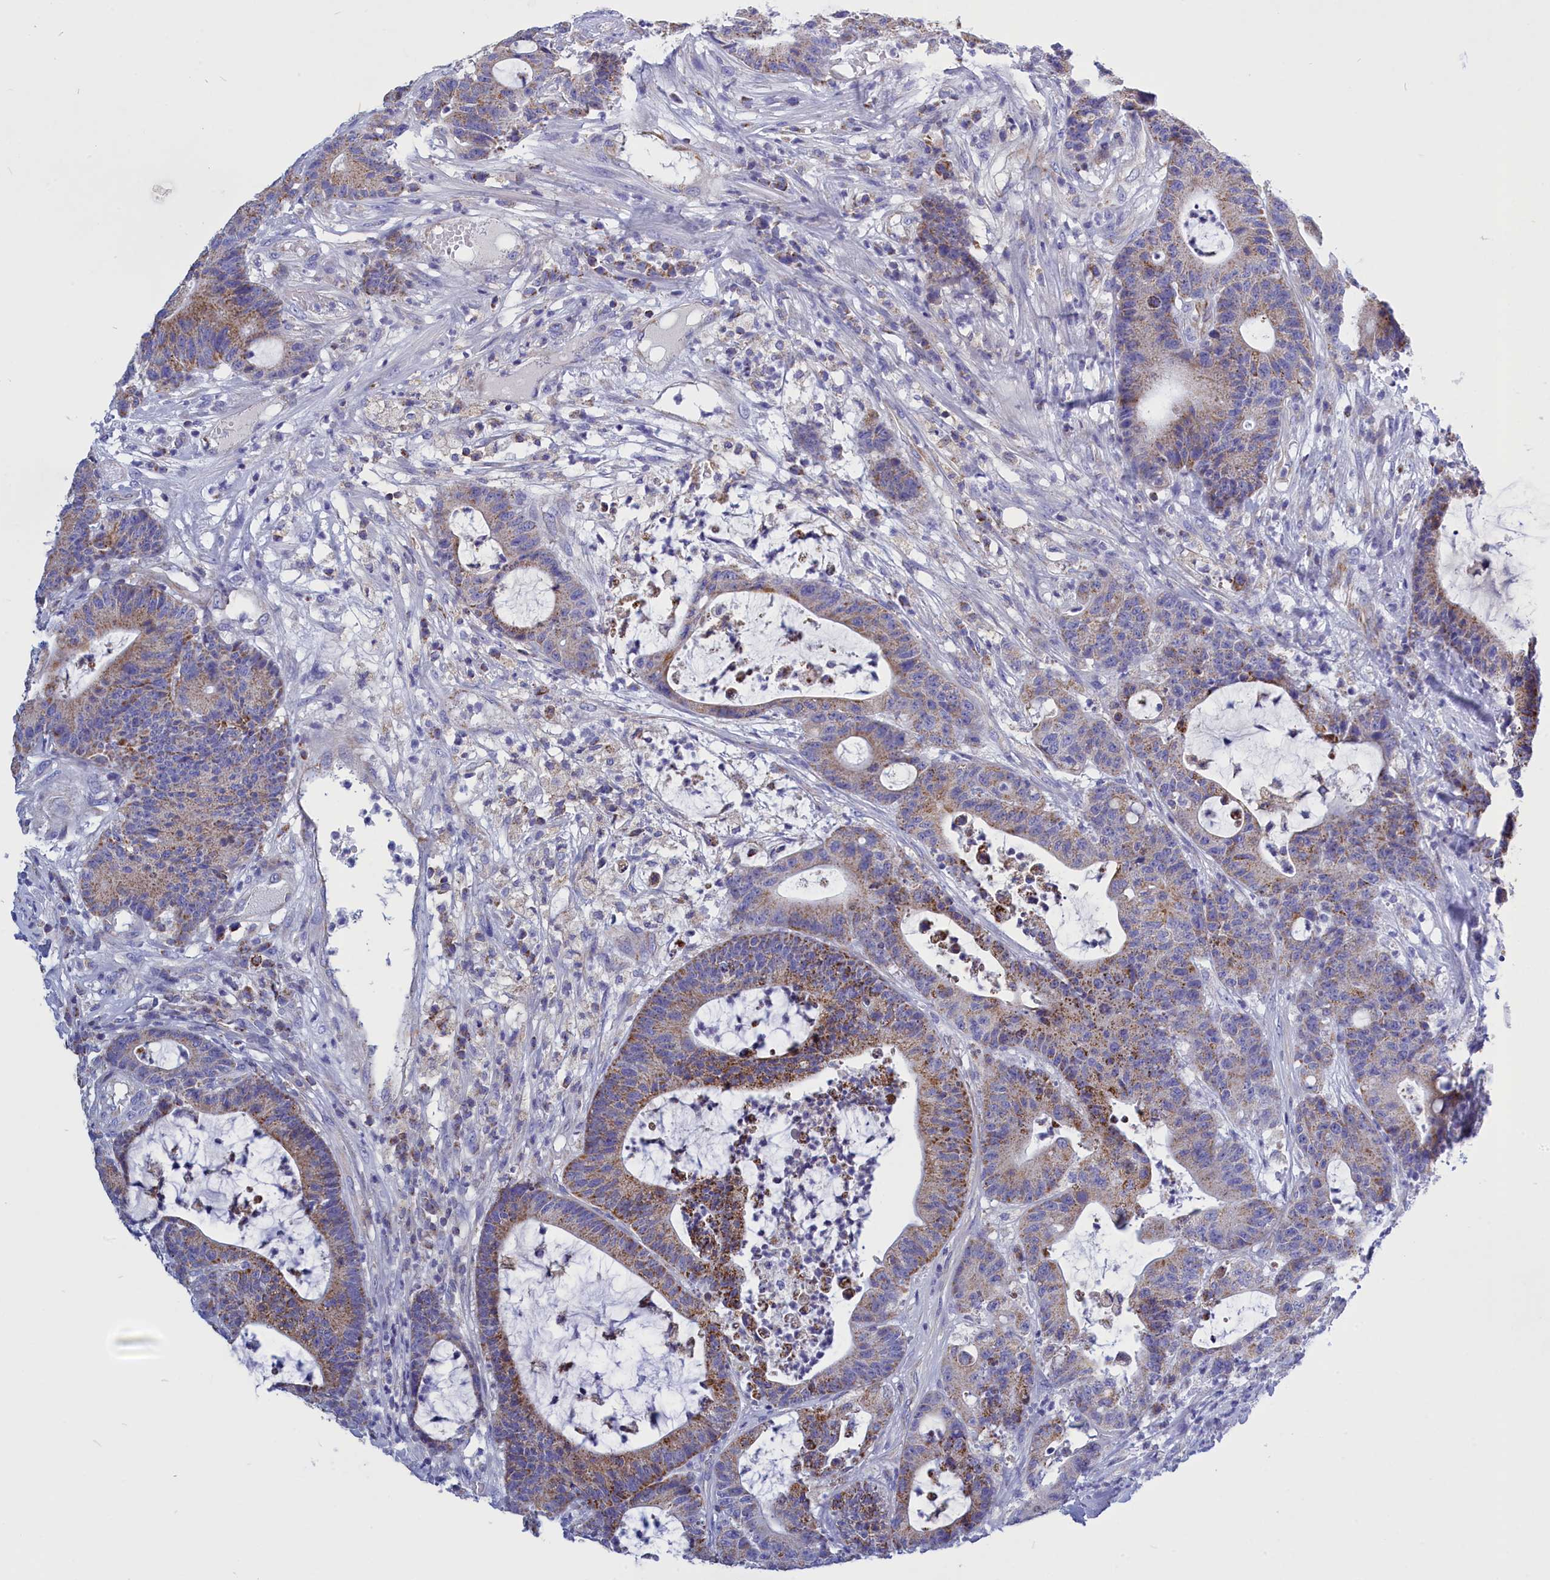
{"staining": {"intensity": "moderate", "quantity": ">75%", "location": "cytoplasmic/membranous"}, "tissue": "colorectal cancer", "cell_type": "Tumor cells", "image_type": "cancer", "snomed": [{"axis": "morphology", "description": "Adenocarcinoma, NOS"}, {"axis": "topography", "description": "Colon"}], "caption": "Brown immunohistochemical staining in human colorectal adenocarcinoma reveals moderate cytoplasmic/membranous positivity in approximately >75% of tumor cells.", "gene": "CCRL2", "patient": {"sex": "female", "age": 84}}